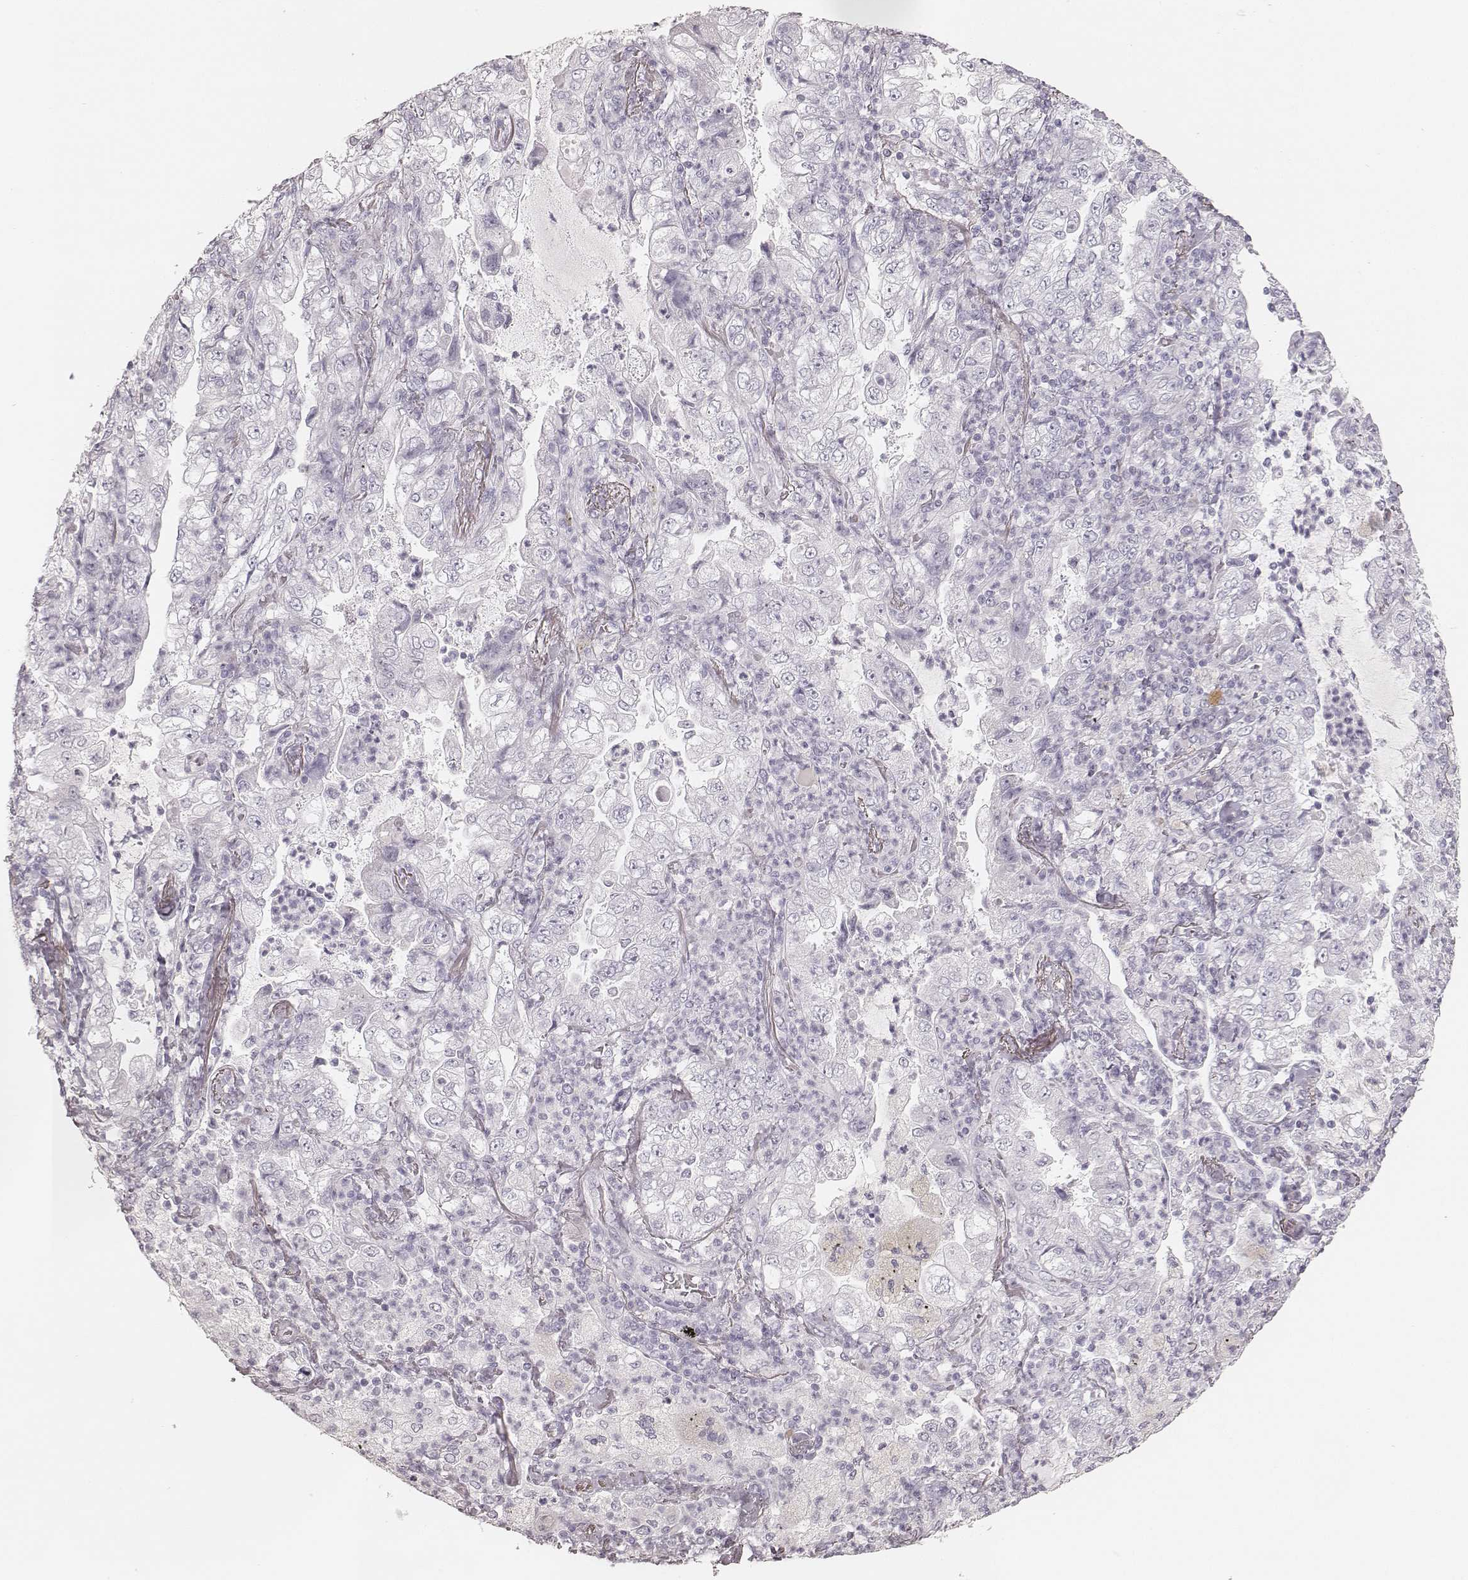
{"staining": {"intensity": "negative", "quantity": "none", "location": "none"}, "tissue": "lung cancer", "cell_type": "Tumor cells", "image_type": "cancer", "snomed": [{"axis": "morphology", "description": "Adenocarcinoma, NOS"}, {"axis": "topography", "description": "Lung"}], "caption": "IHC histopathology image of neoplastic tissue: adenocarcinoma (lung) stained with DAB (3,3'-diaminobenzidine) exhibits no significant protein expression in tumor cells.", "gene": "KRT82", "patient": {"sex": "female", "age": 73}}